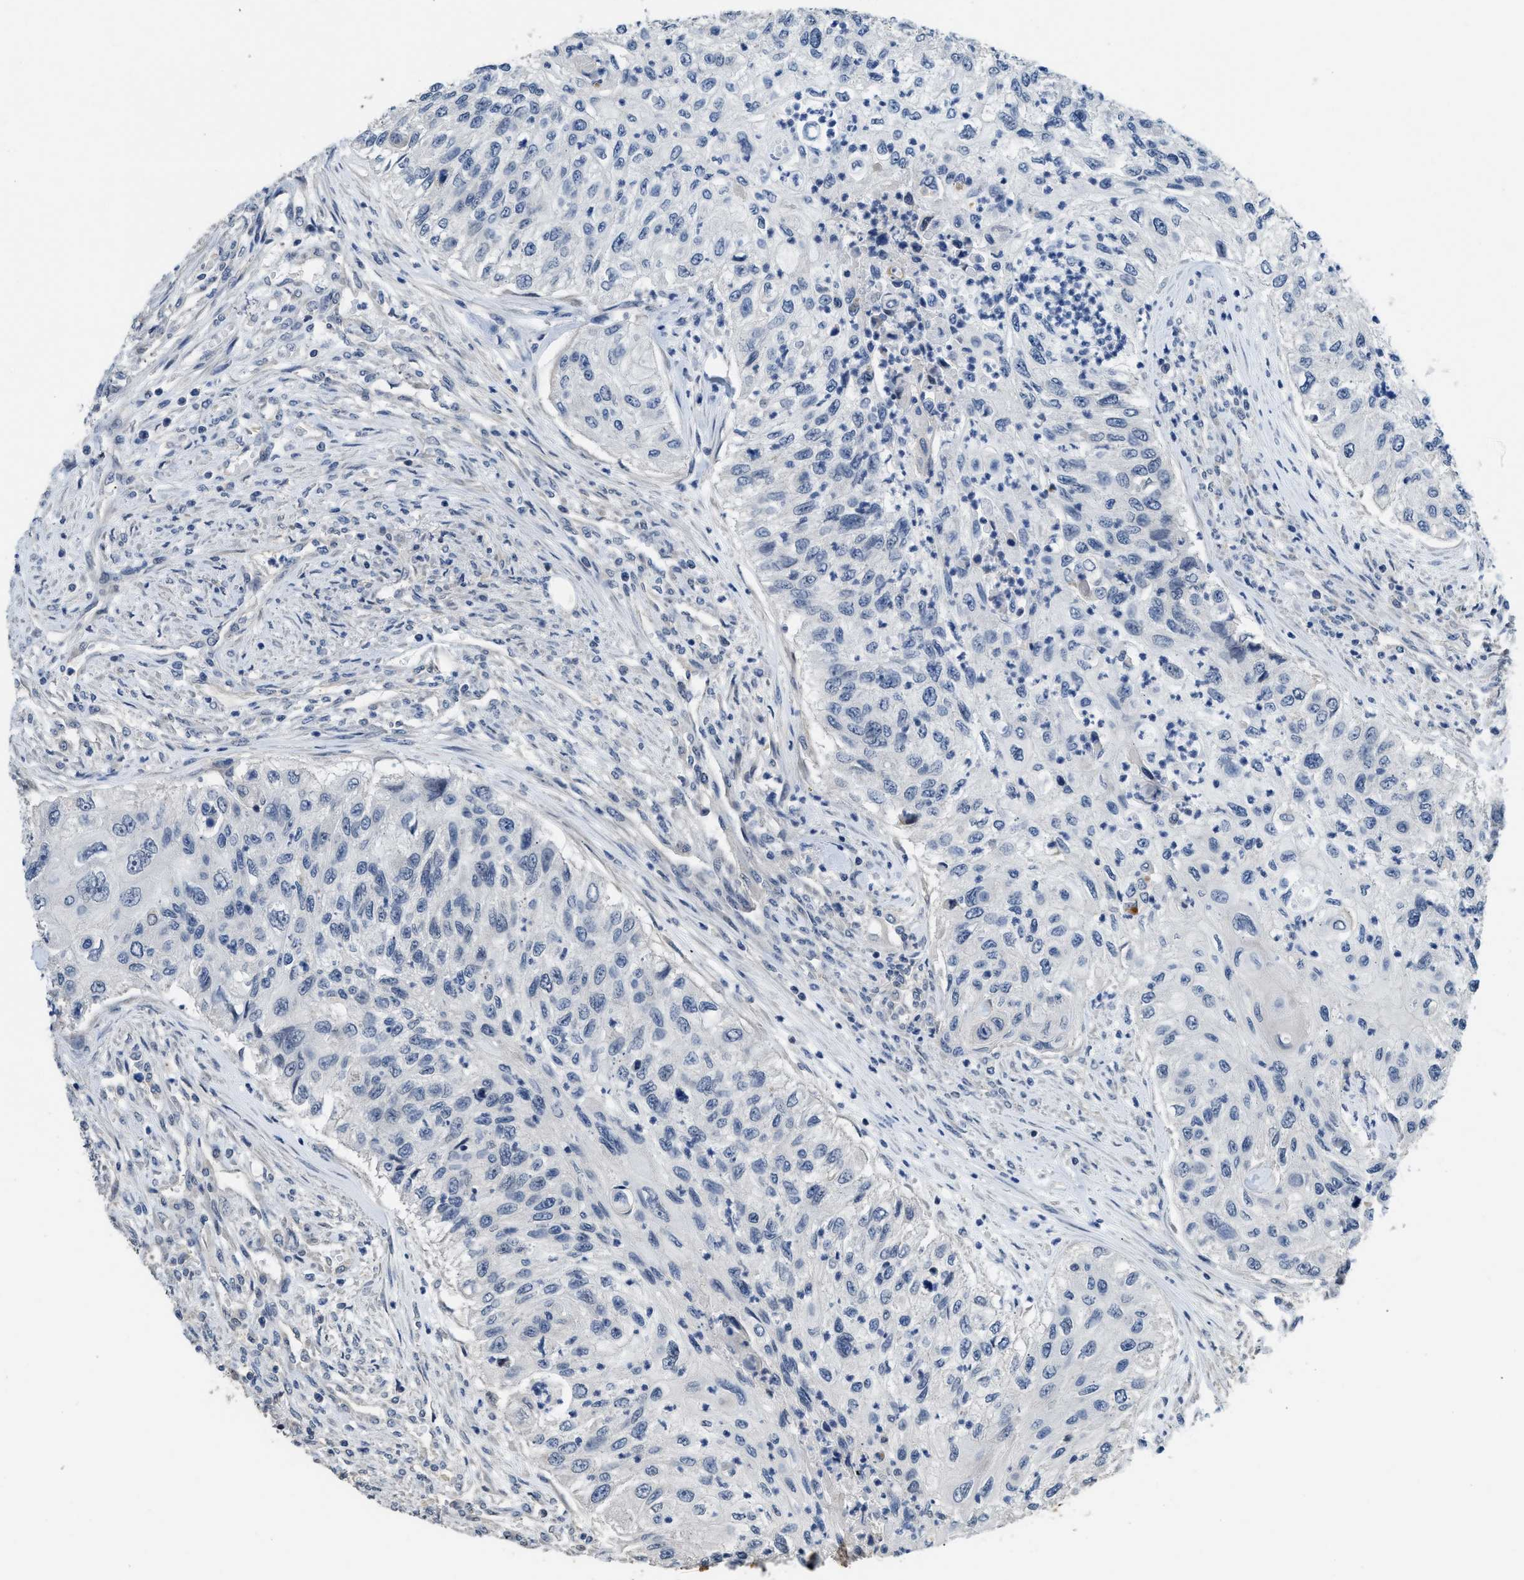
{"staining": {"intensity": "negative", "quantity": "none", "location": "none"}, "tissue": "urothelial cancer", "cell_type": "Tumor cells", "image_type": "cancer", "snomed": [{"axis": "morphology", "description": "Urothelial carcinoma, High grade"}, {"axis": "topography", "description": "Urinary bladder"}], "caption": "Urothelial cancer stained for a protein using IHC exhibits no staining tumor cells.", "gene": "TES", "patient": {"sex": "female", "age": 60}}